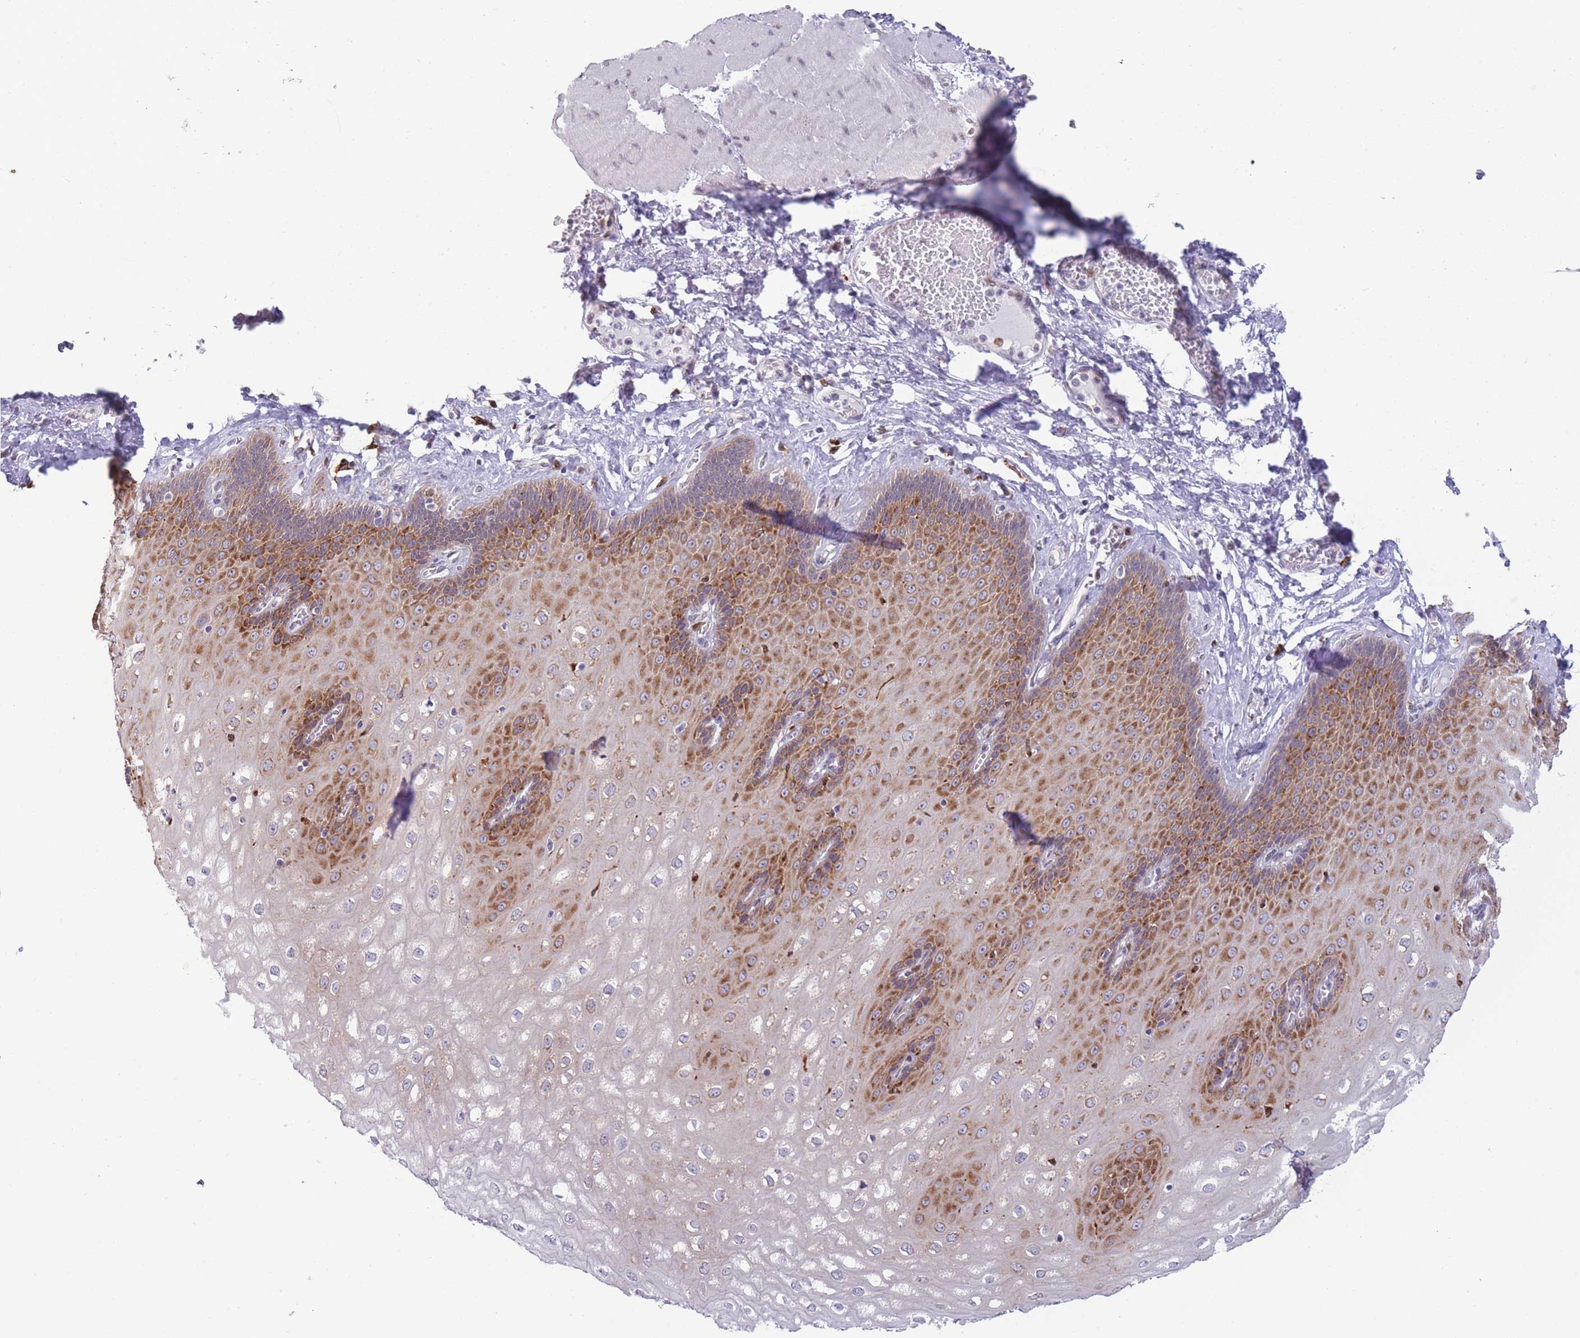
{"staining": {"intensity": "moderate", "quantity": "25%-75%", "location": "cytoplasmic/membranous"}, "tissue": "esophagus", "cell_type": "Squamous epithelial cells", "image_type": "normal", "snomed": [{"axis": "morphology", "description": "Normal tissue, NOS"}, {"axis": "topography", "description": "Esophagus"}], "caption": "Immunohistochemical staining of normal esophagus shows moderate cytoplasmic/membranous protein positivity in approximately 25%-75% of squamous epithelial cells. Nuclei are stained in blue.", "gene": "TMEM121", "patient": {"sex": "male", "age": 60}}